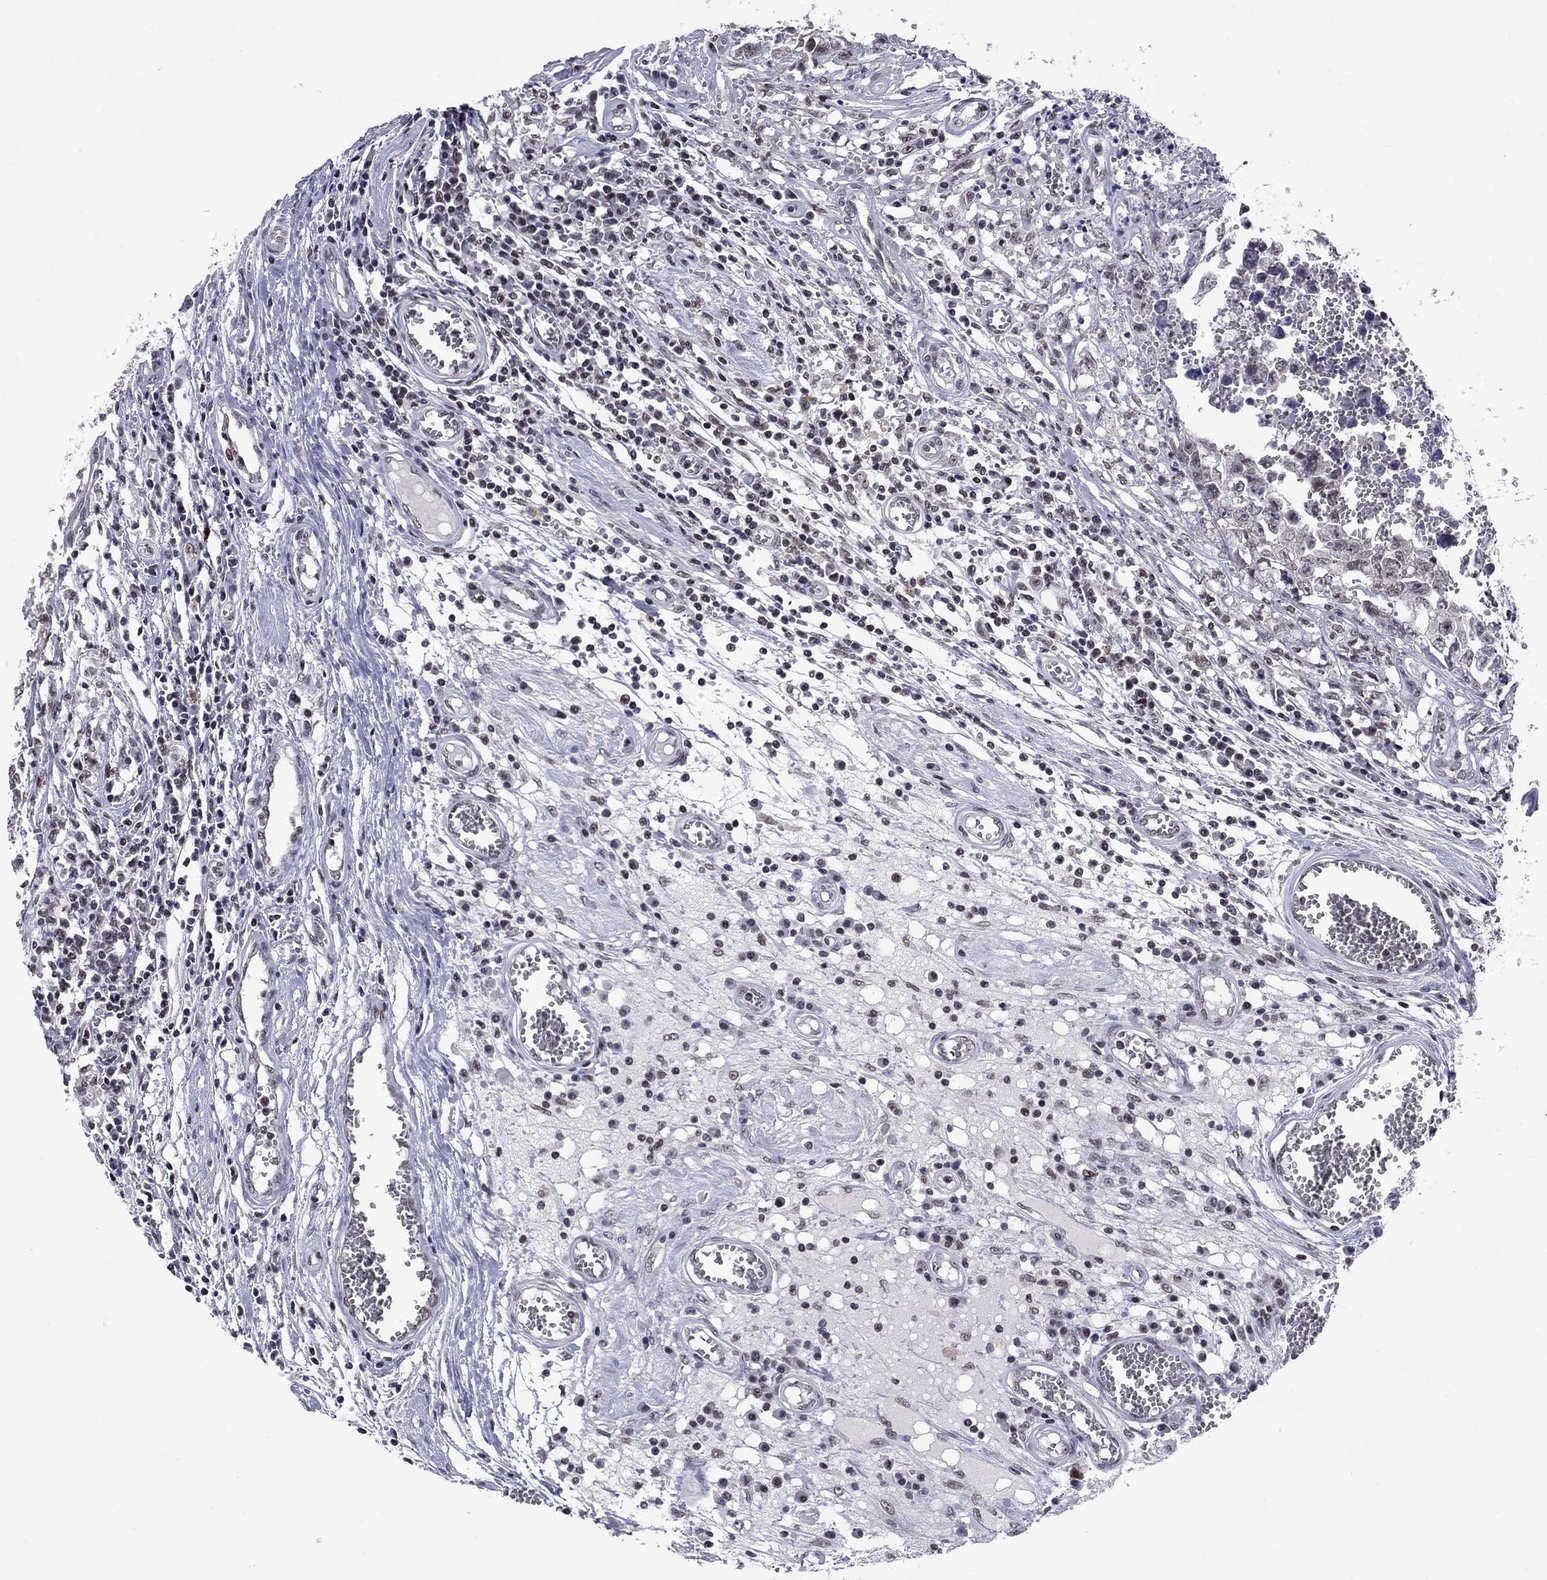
{"staining": {"intensity": "negative", "quantity": "none", "location": "none"}, "tissue": "testis cancer", "cell_type": "Tumor cells", "image_type": "cancer", "snomed": [{"axis": "morphology", "description": "Carcinoma, Embryonal, NOS"}, {"axis": "topography", "description": "Testis"}], "caption": "Immunohistochemistry photomicrograph of neoplastic tissue: embryonal carcinoma (testis) stained with DAB (3,3'-diaminobenzidine) demonstrates no significant protein positivity in tumor cells.", "gene": "TAF9", "patient": {"sex": "male", "age": 36}}